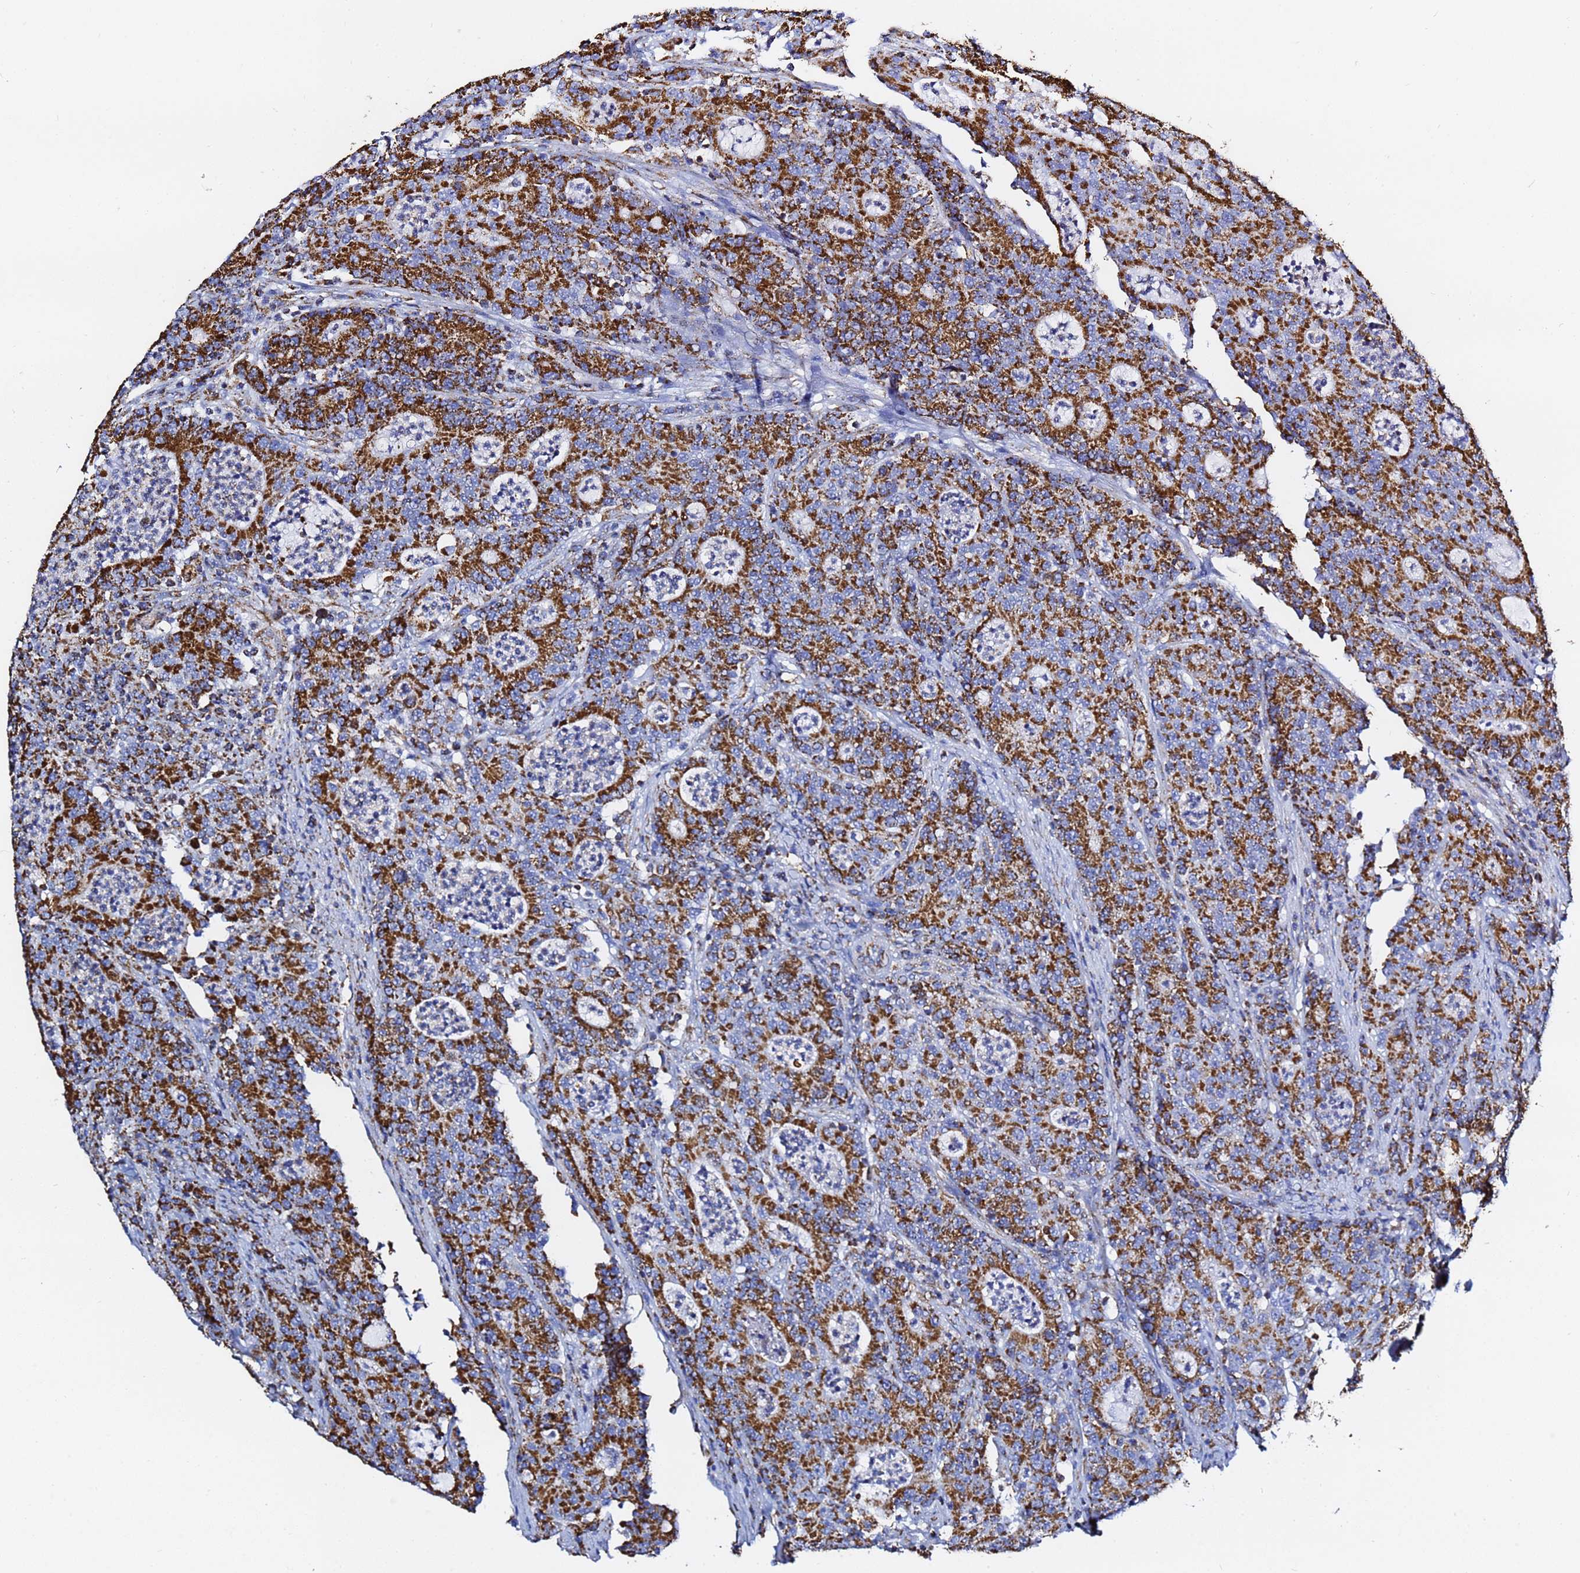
{"staining": {"intensity": "strong", "quantity": ">75%", "location": "cytoplasmic/membranous"}, "tissue": "colorectal cancer", "cell_type": "Tumor cells", "image_type": "cancer", "snomed": [{"axis": "morphology", "description": "Adenocarcinoma, NOS"}, {"axis": "topography", "description": "Colon"}], "caption": "Immunohistochemical staining of human adenocarcinoma (colorectal) displays strong cytoplasmic/membranous protein staining in about >75% of tumor cells.", "gene": "PHB2", "patient": {"sex": "male", "age": 83}}